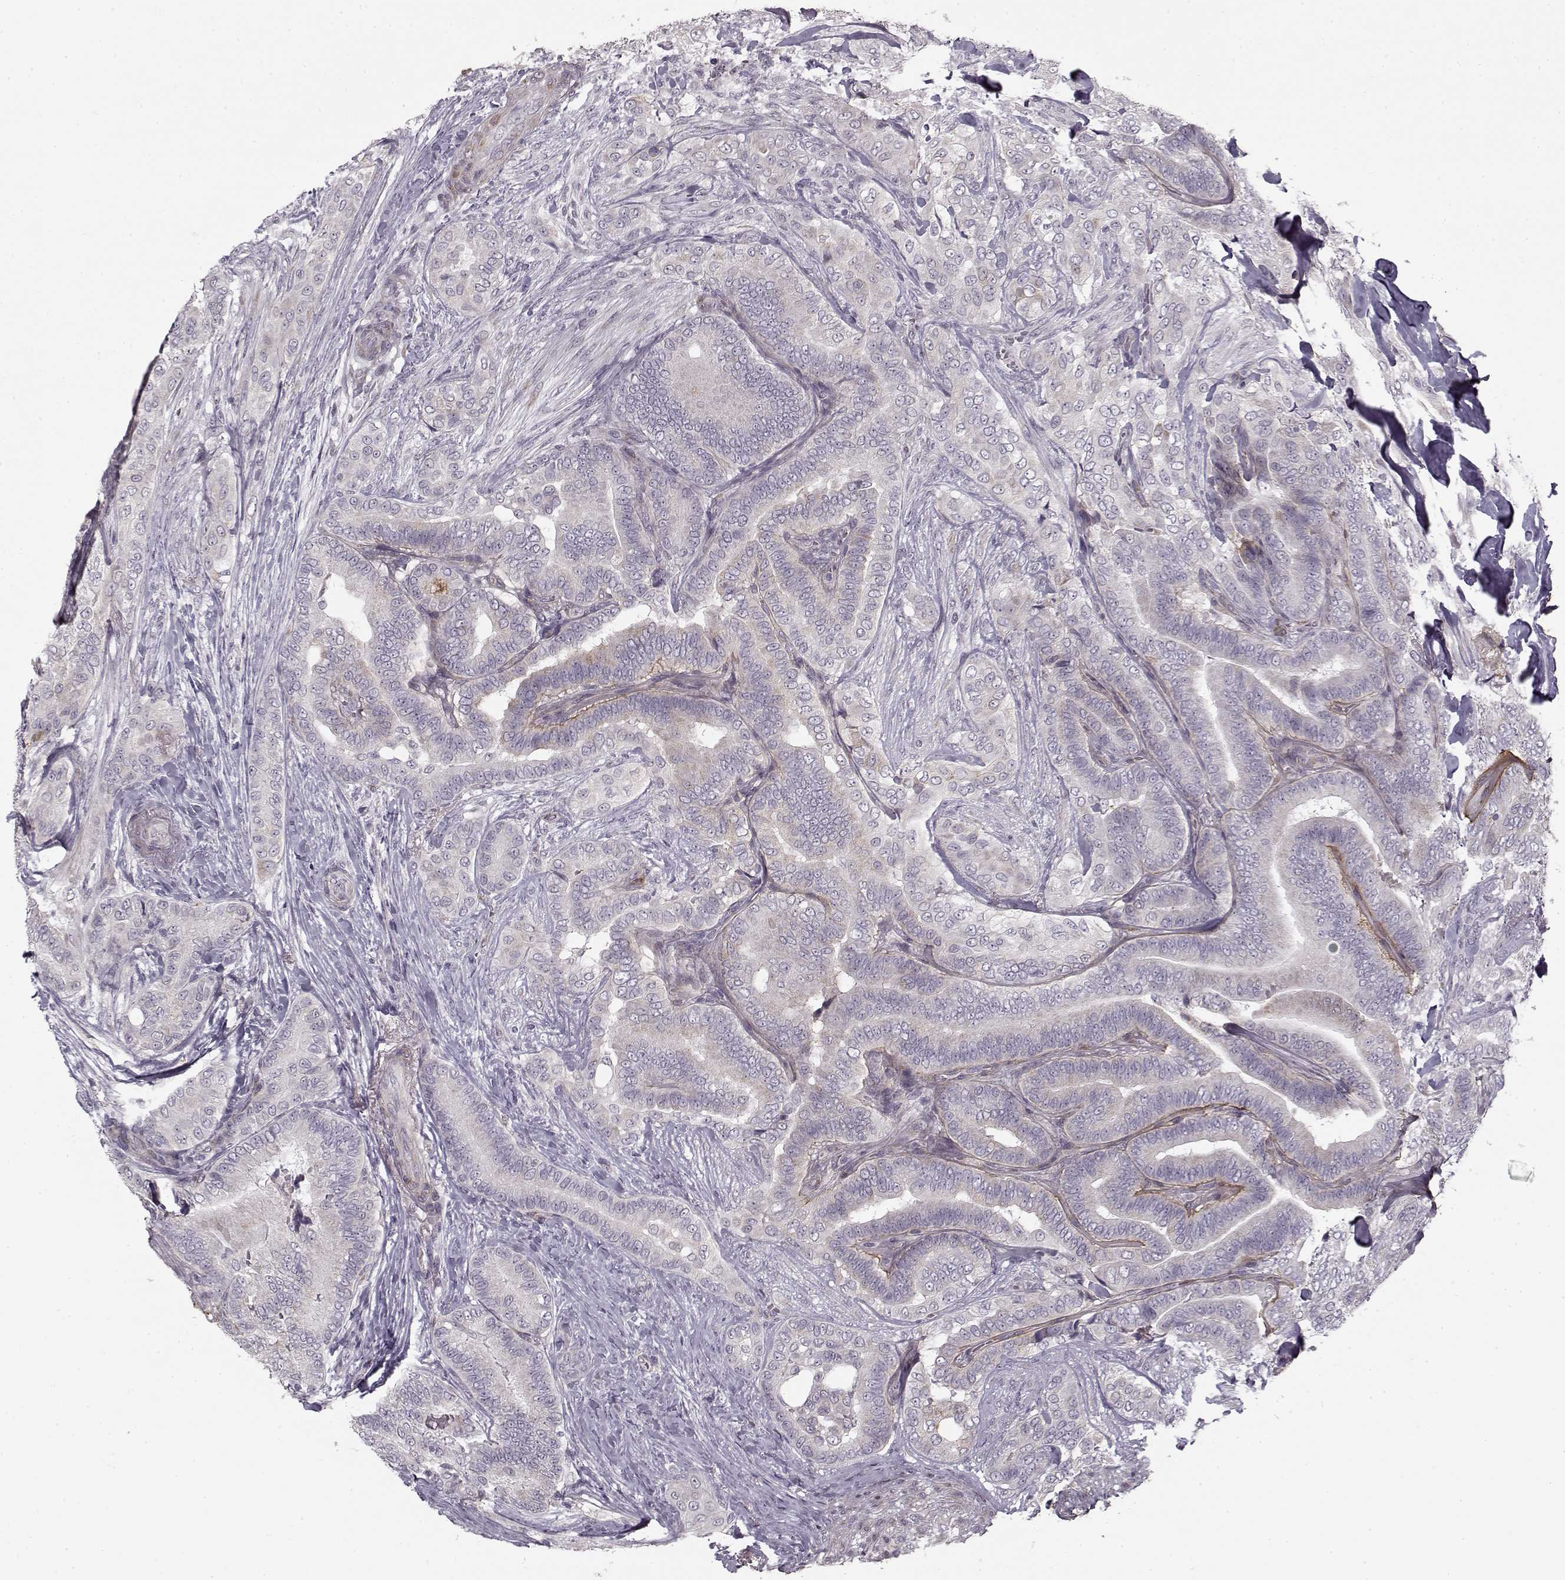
{"staining": {"intensity": "negative", "quantity": "none", "location": "none"}, "tissue": "thyroid cancer", "cell_type": "Tumor cells", "image_type": "cancer", "snomed": [{"axis": "morphology", "description": "Papillary adenocarcinoma, NOS"}, {"axis": "topography", "description": "Thyroid gland"}], "caption": "Tumor cells show no significant staining in papillary adenocarcinoma (thyroid).", "gene": "LAMB2", "patient": {"sex": "male", "age": 61}}